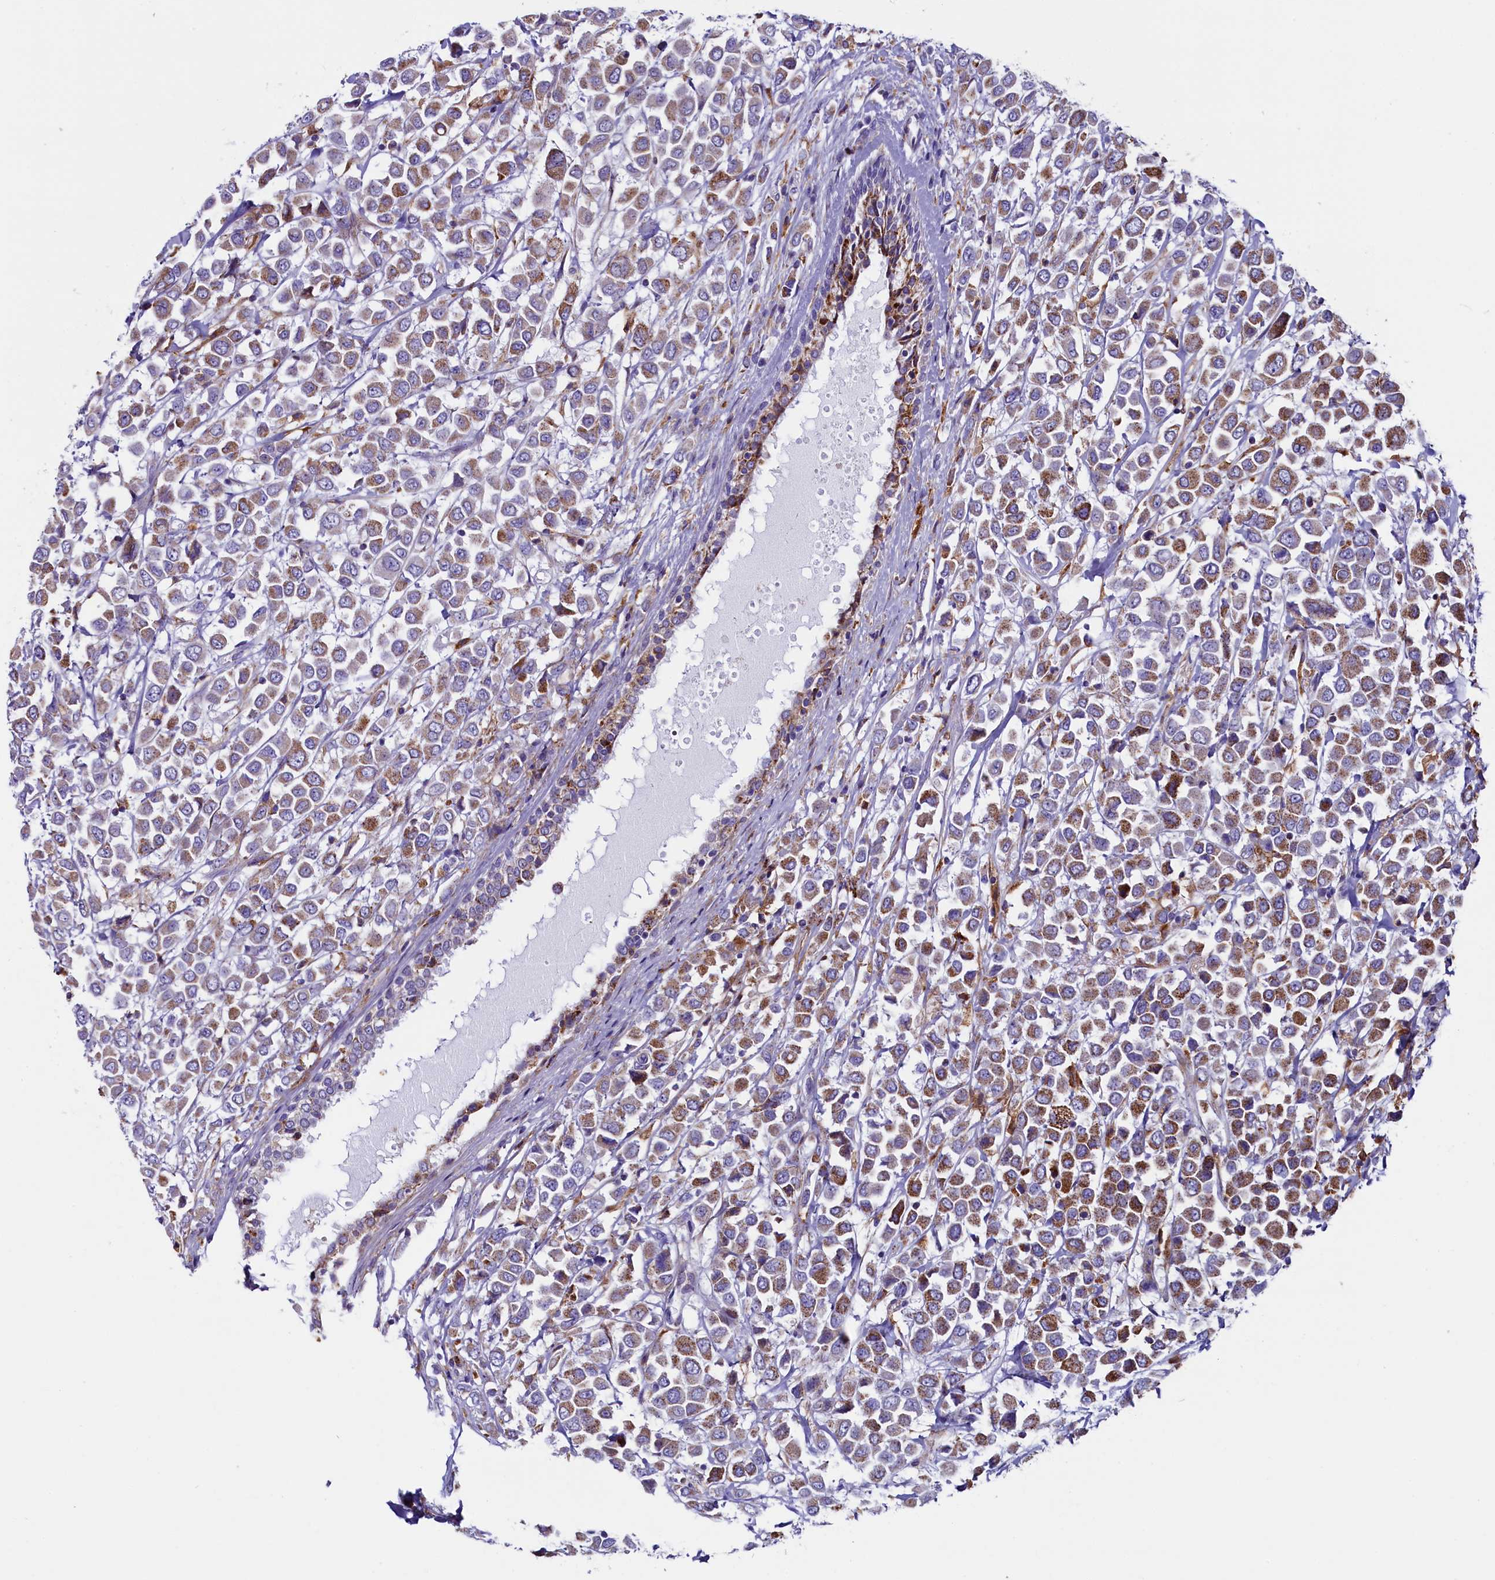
{"staining": {"intensity": "moderate", "quantity": ">75%", "location": "cytoplasmic/membranous"}, "tissue": "breast cancer", "cell_type": "Tumor cells", "image_type": "cancer", "snomed": [{"axis": "morphology", "description": "Duct carcinoma"}, {"axis": "topography", "description": "Breast"}], "caption": "Tumor cells display moderate cytoplasmic/membranous staining in approximately >75% of cells in breast cancer.", "gene": "IL20RA", "patient": {"sex": "female", "age": 61}}